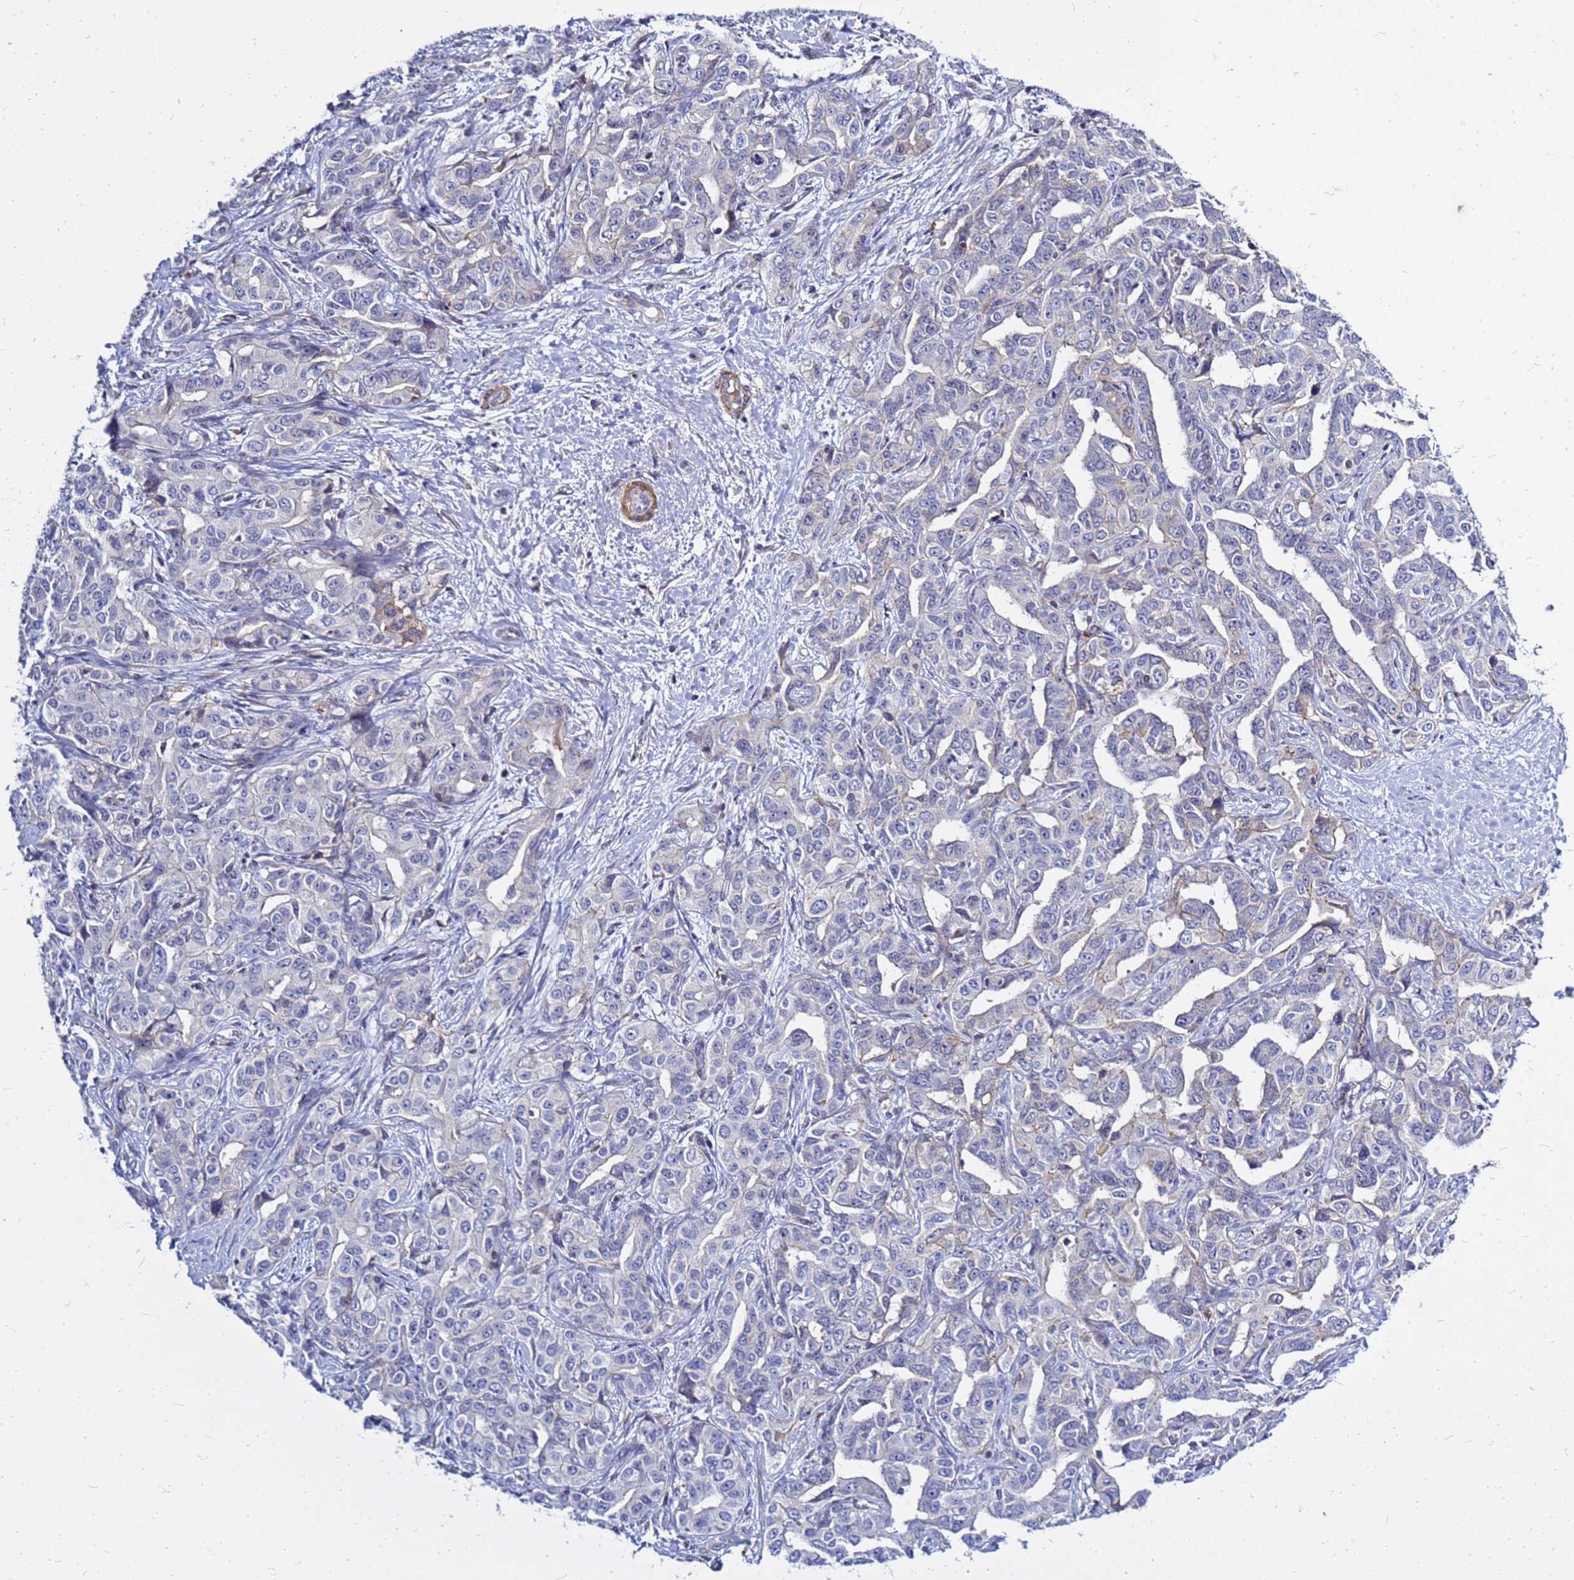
{"staining": {"intensity": "negative", "quantity": "none", "location": "none"}, "tissue": "liver cancer", "cell_type": "Tumor cells", "image_type": "cancer", "snomed": [{"axis": "morphology", "description": "Cholangiocarcinoma"}, {"axis": "topography", "description": "Liver"}], "caption": "The IHC image has no significant staining in tumor cells of liver cancer tissue.", "gene": "SRGAP3", "patient": {"sex": "male", "age": 59}}